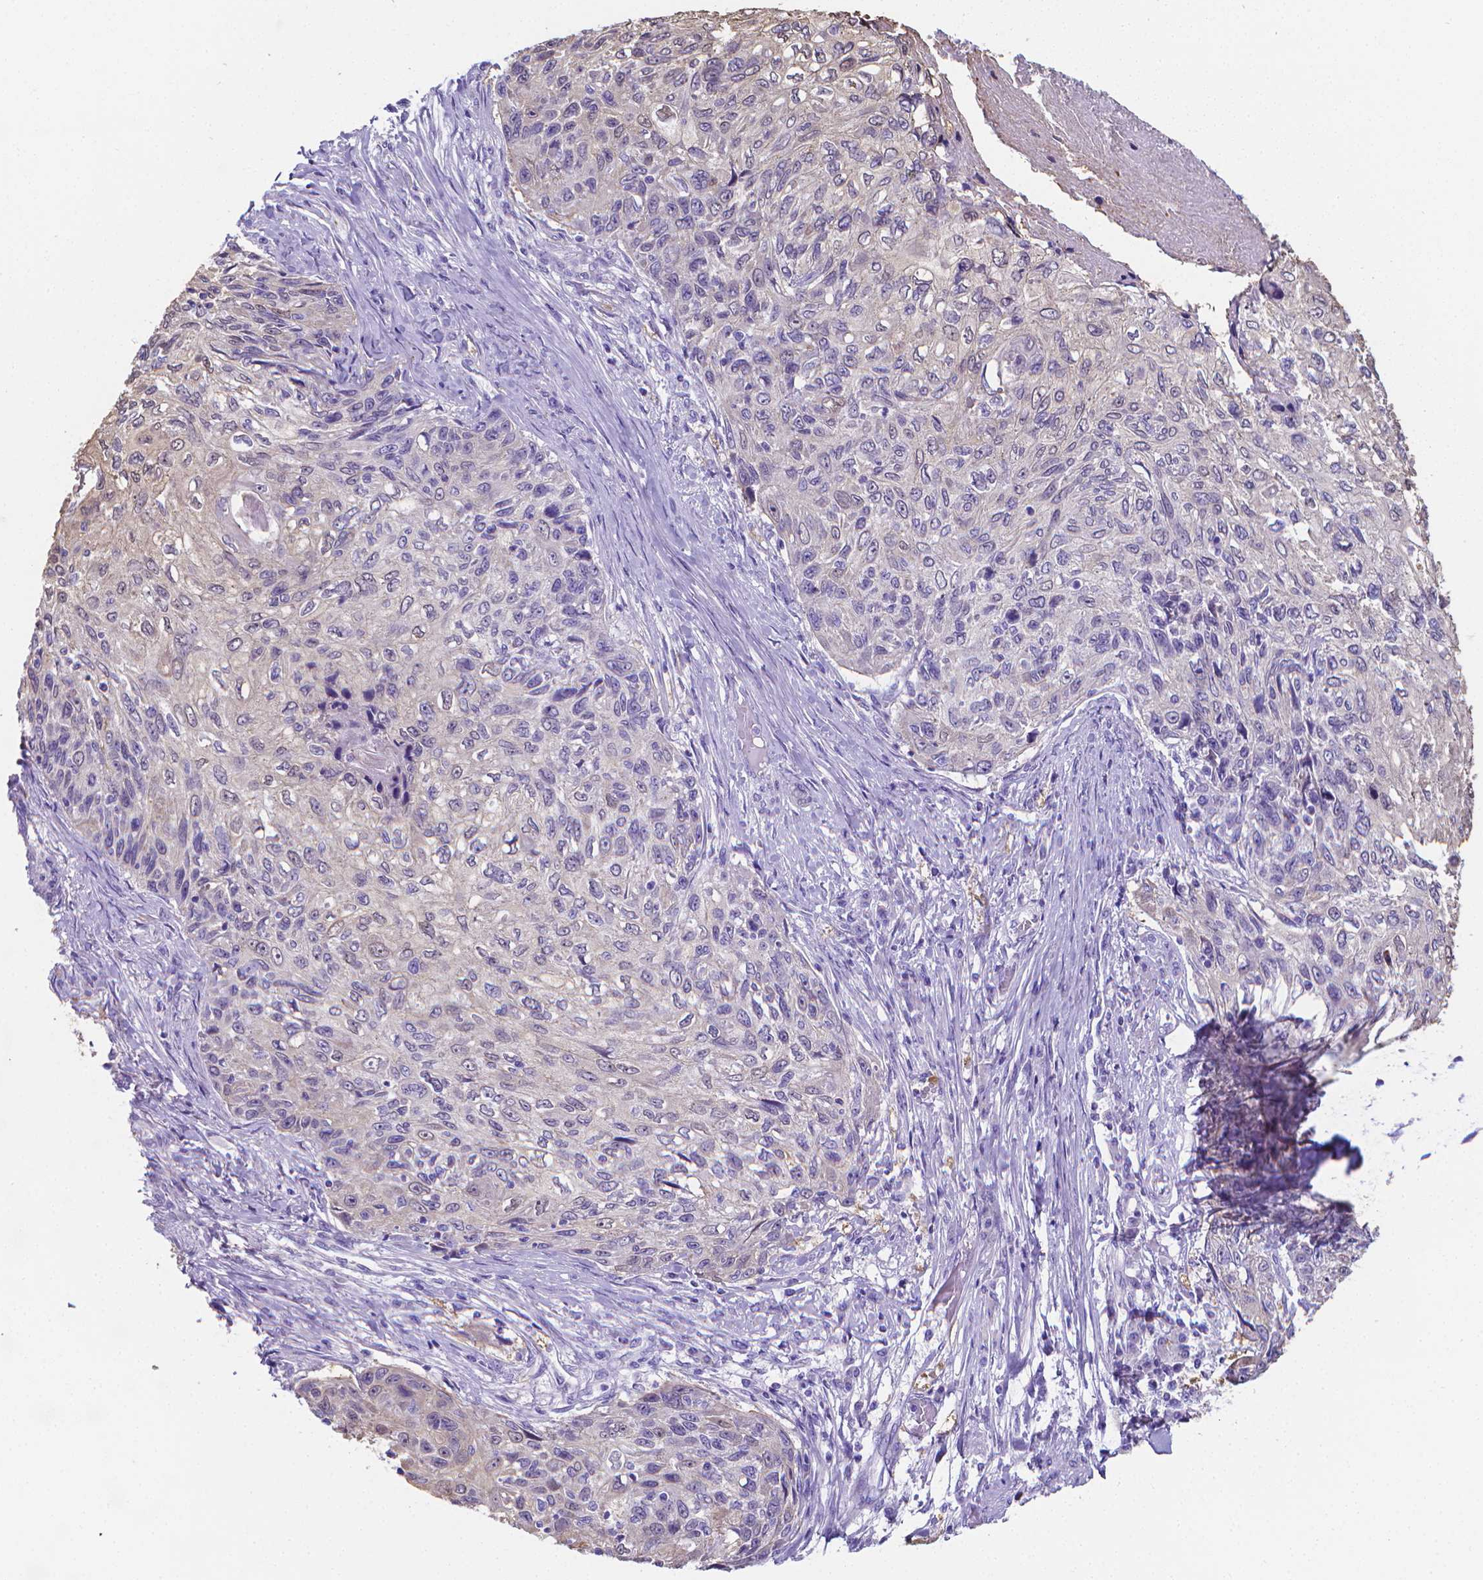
{"staining": {"intensity": "negative", "quantity": "none", "location": "none"}, "tissue": "skin cancer", "cell_type": "Tumor cells", "image_type": "cancer", "snomed": [{"axis": "morphology", "description": "Squamous cell carcinoma, NOS"}, {"axis": "topography", "description": "Skin"}], "caption": "Protein analysis of skin cancer (squamous cell carcinoma) displays no significant staining in tumor cells.", "gene": "LRRC73", "patient": {"sex": "male", "age": 92}}